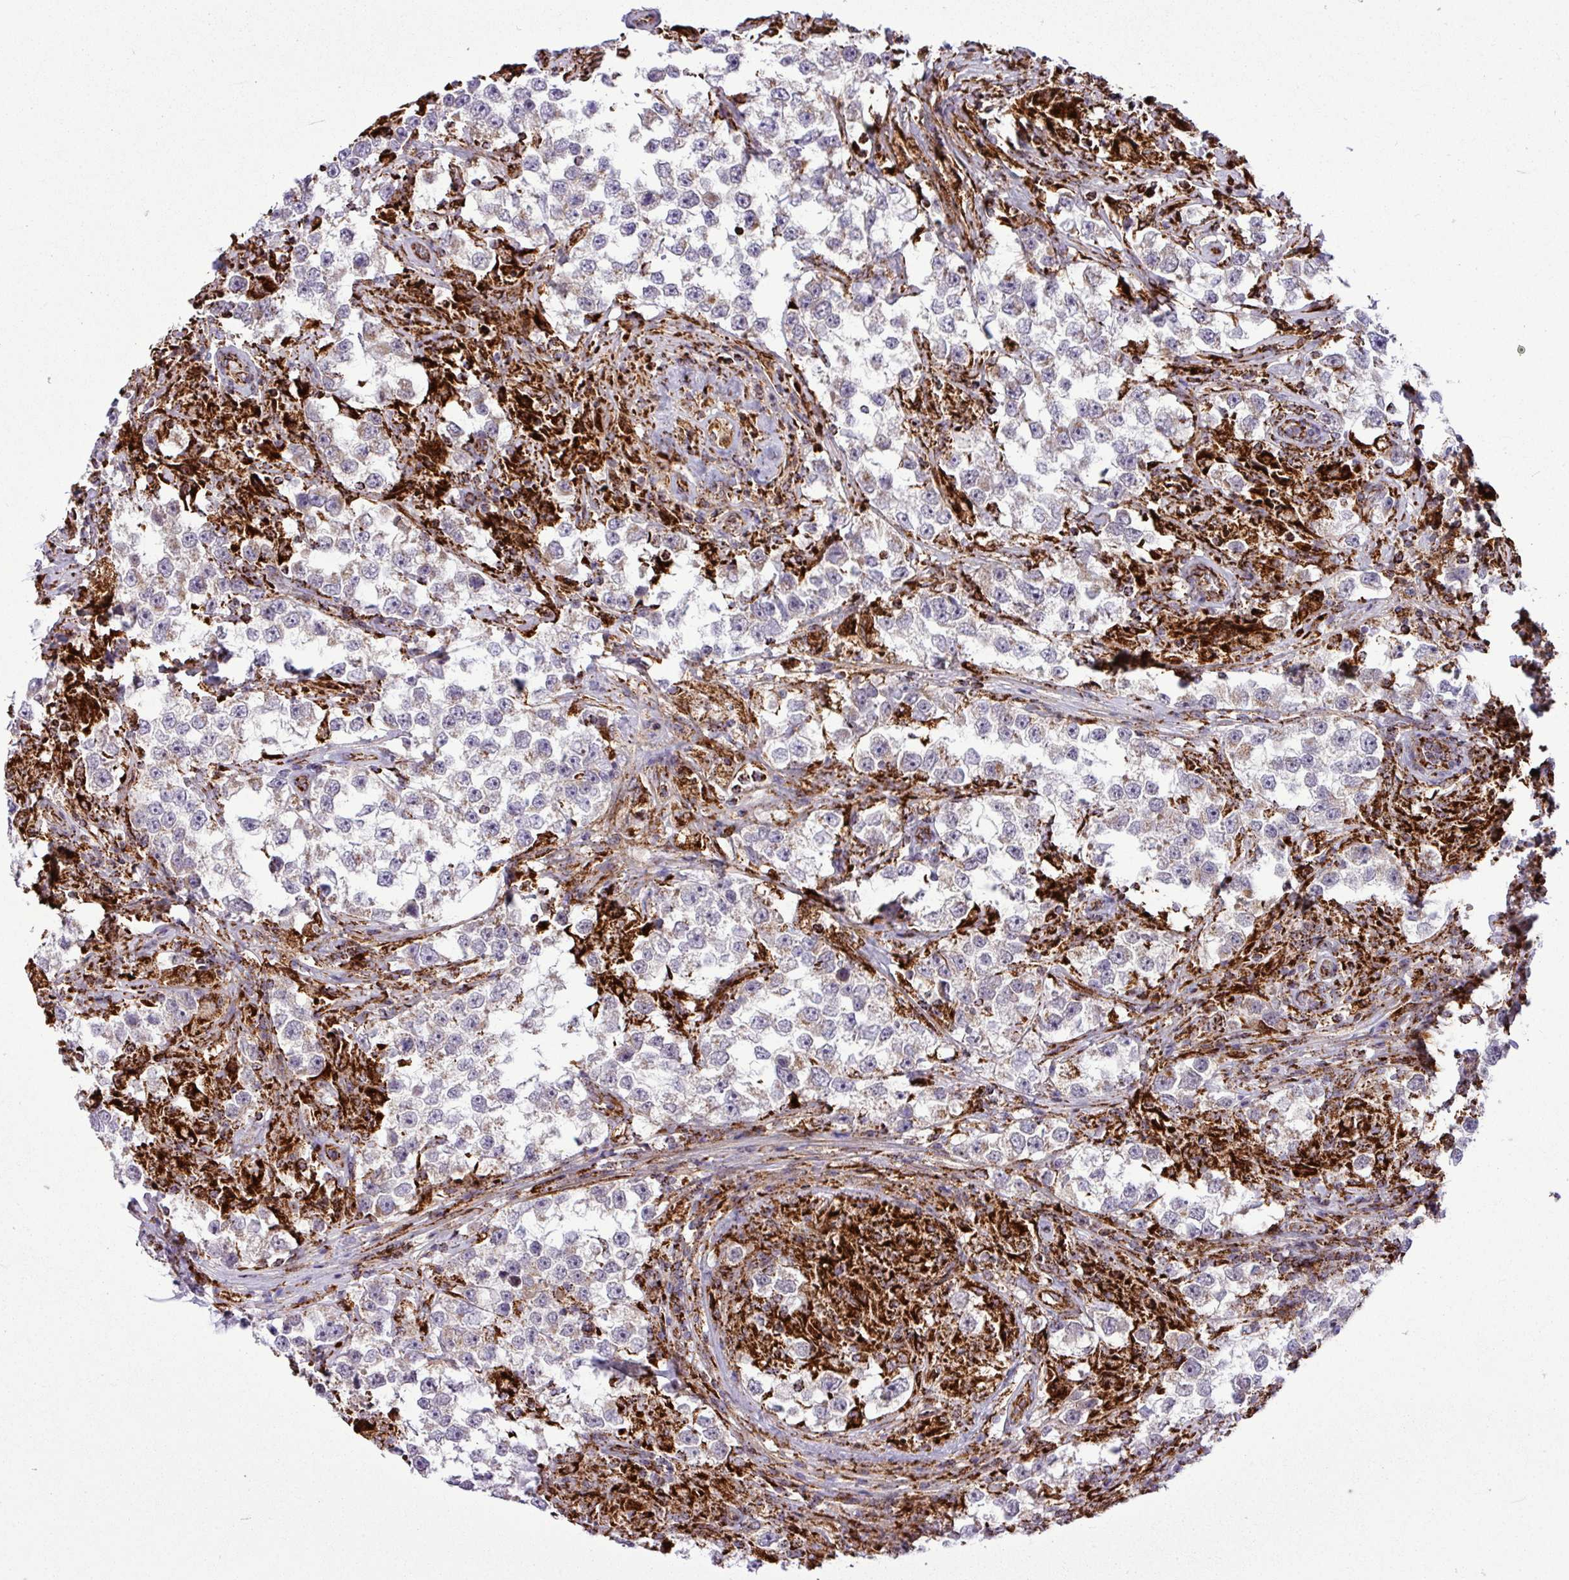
{"staining": {"intensity": "weak", "quantity": "<25%", "location": "cytoplasmic/membranous"}, "tissue": "testis cancer", "cell_type": "Tumor cells", "image_type": "cancer", "snomed": [{"axis": "morphology", "description": "Seminoma, NOS"}, {"axis": "topography", "description": "Testis"}], "caption": "Tumor cells show no significant protein expression in seminoma (testis).", "gene": "ZNF569", "patient": {"sex": "male", "age": 46}}